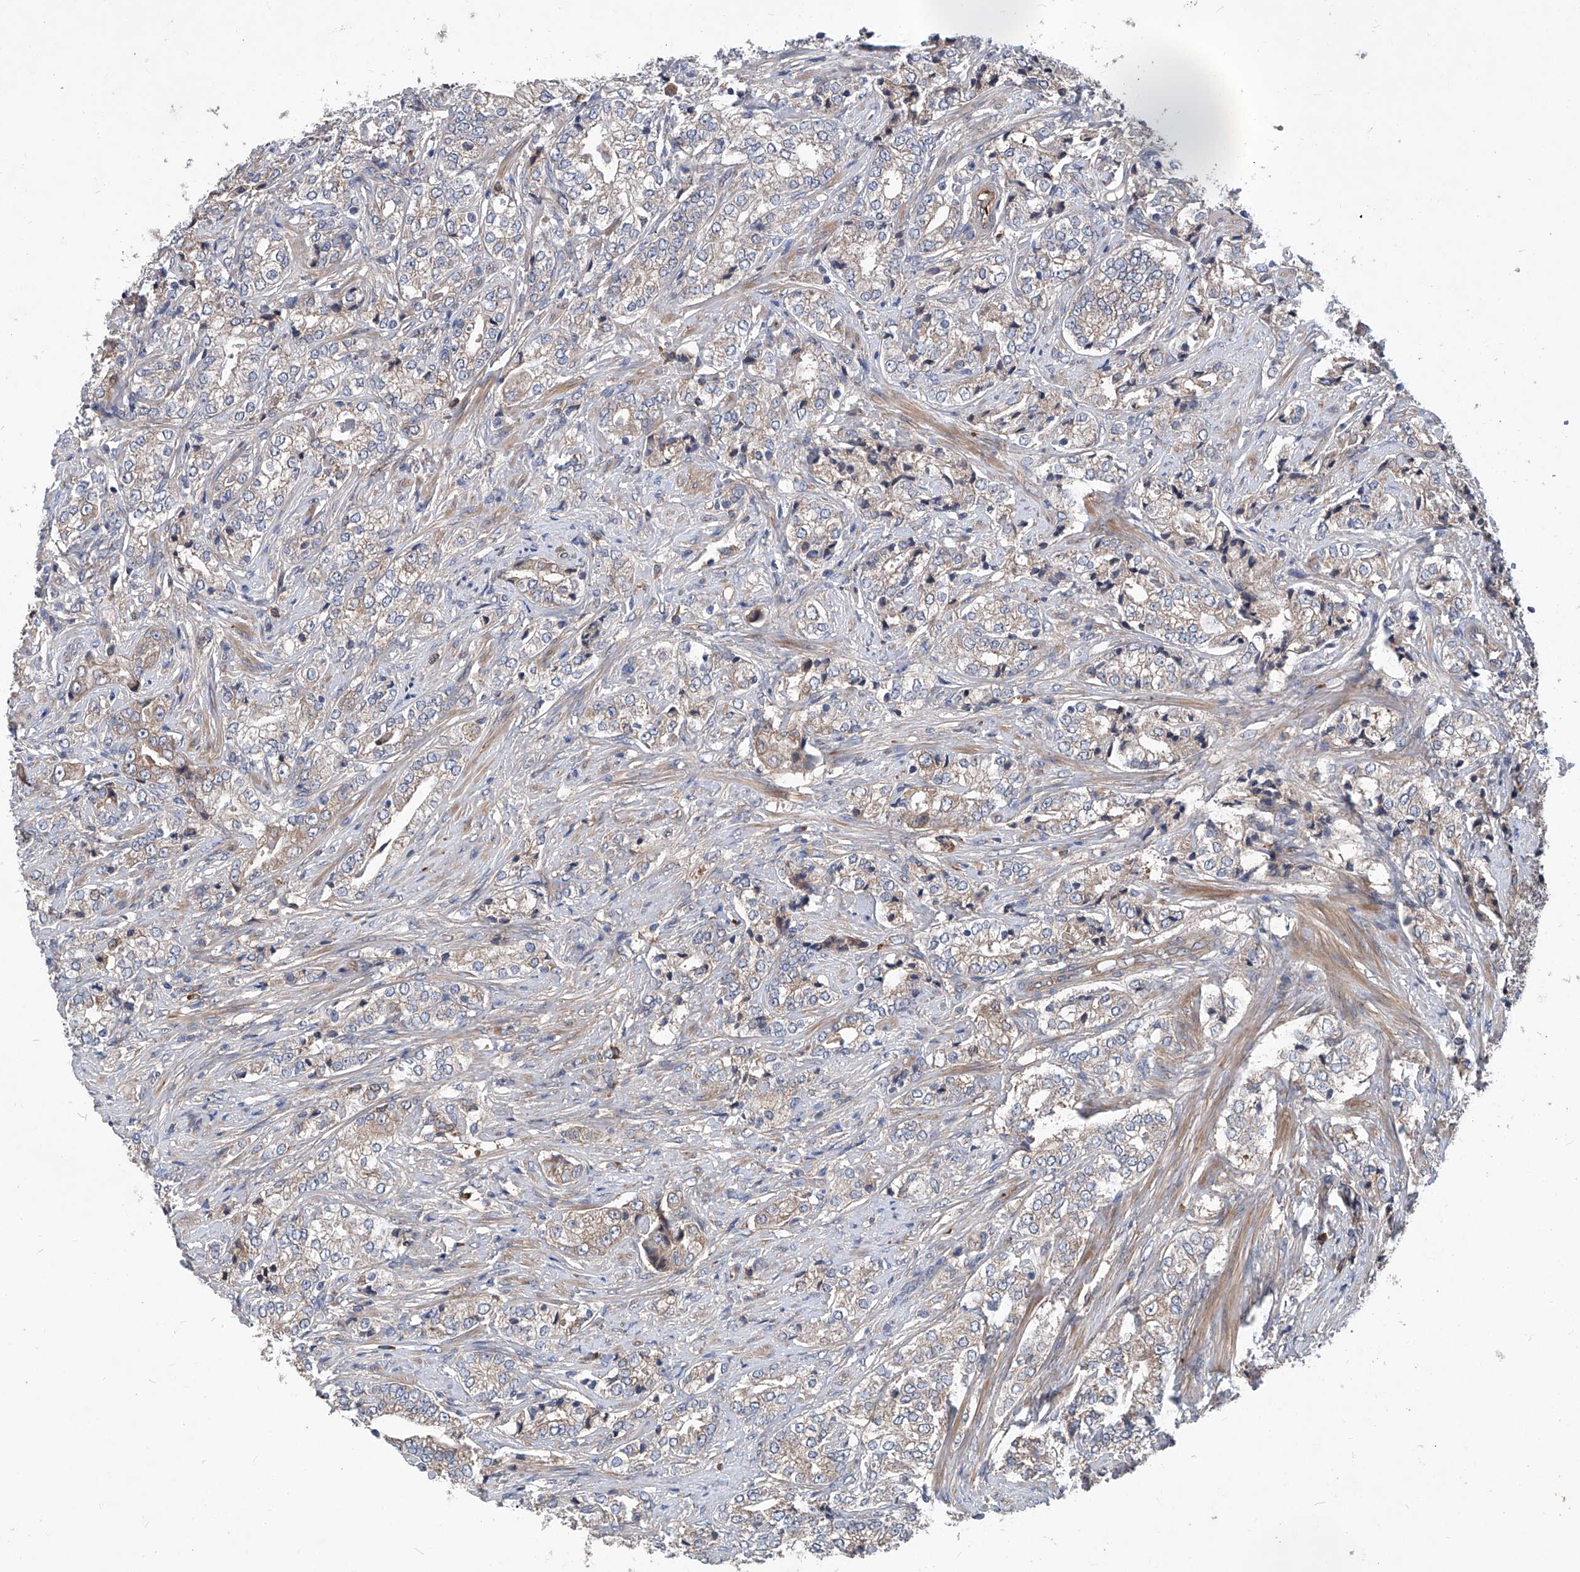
{"staining": {"intensity": "moderate", "quantity": "25%-75%", "location": "cytoplasmic/membranous"}, "tissue": "prostate cancer", "cell_type": "Tumor cells", "image_type": "cancer", "snomed": [{"axis": "morphology", "description": "Adenocarcinoma, High grade"}, {"axis": "topography", "description": "Prostate"}], "caption": "Immunohistochemistry photomicrograph of neoplastic tissue: prostate adenocarcinoma (high-grade) stained using IHC shows medium levels of moderate protein expression localized specifically in the cytoplasmic/membranous of tumor cells, appearing as a cytoplasmic/membranous brown color.", "gene": "ASCC3", "patient": {"sex": "male", "age": 69}}